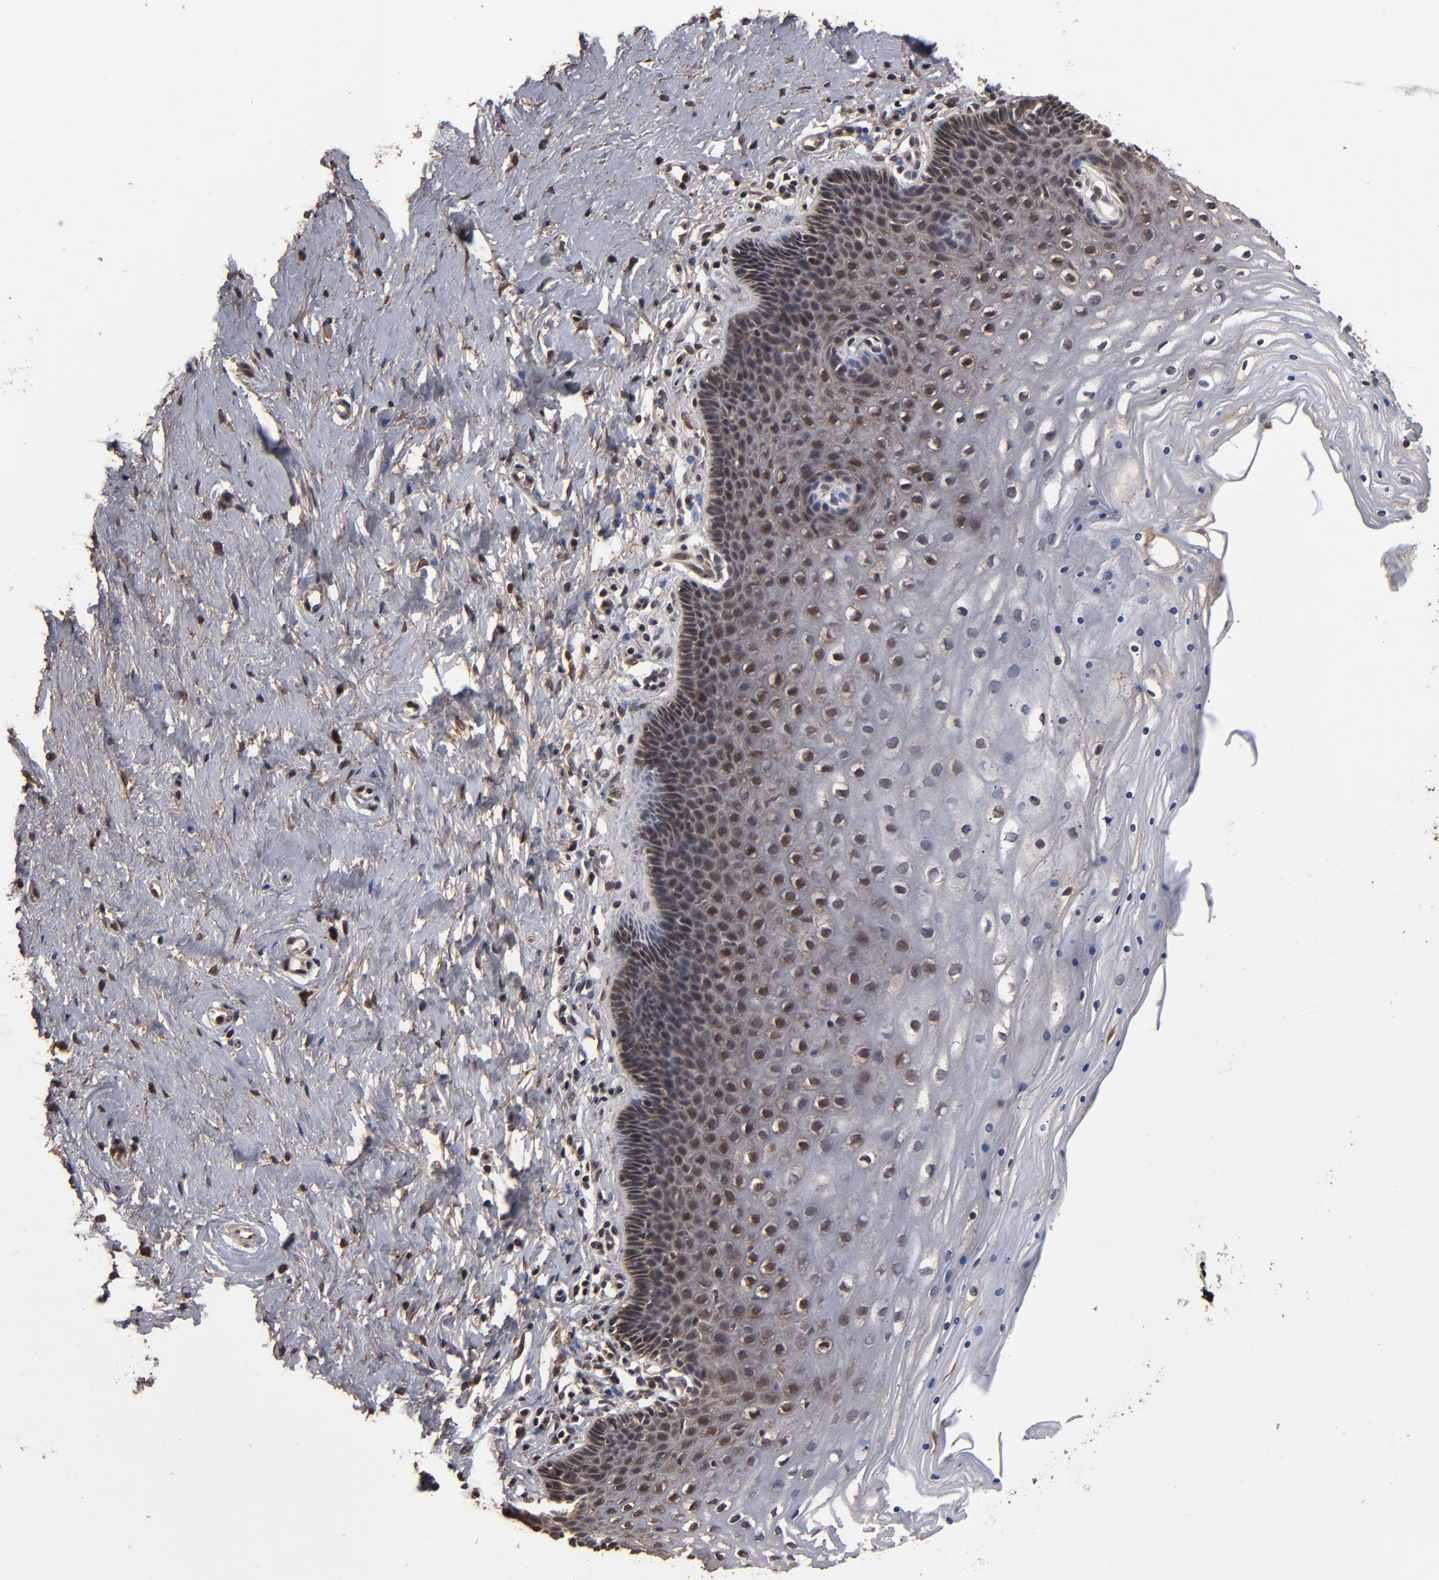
{"staining": {"intensity": "weak", "quantity": ">75%", "location": "cytoplasmic/membranous"}, "tissue": "cervix", "cell_type": "Glandular cells", "image_type": "normal", "snomed": [{"axis": "morphology", "description": "Normal tissue, NOS"}, {"axis": "topography", "description": "Cervix"}], "caption": "Protein expression analysis of unremarkable human cervix reveals weak cytoplasmic/membranous positivity in approximately >75% of glandular cells.", "gene": "NXF2B", "patient": {"sex": "female", "age": 39}}